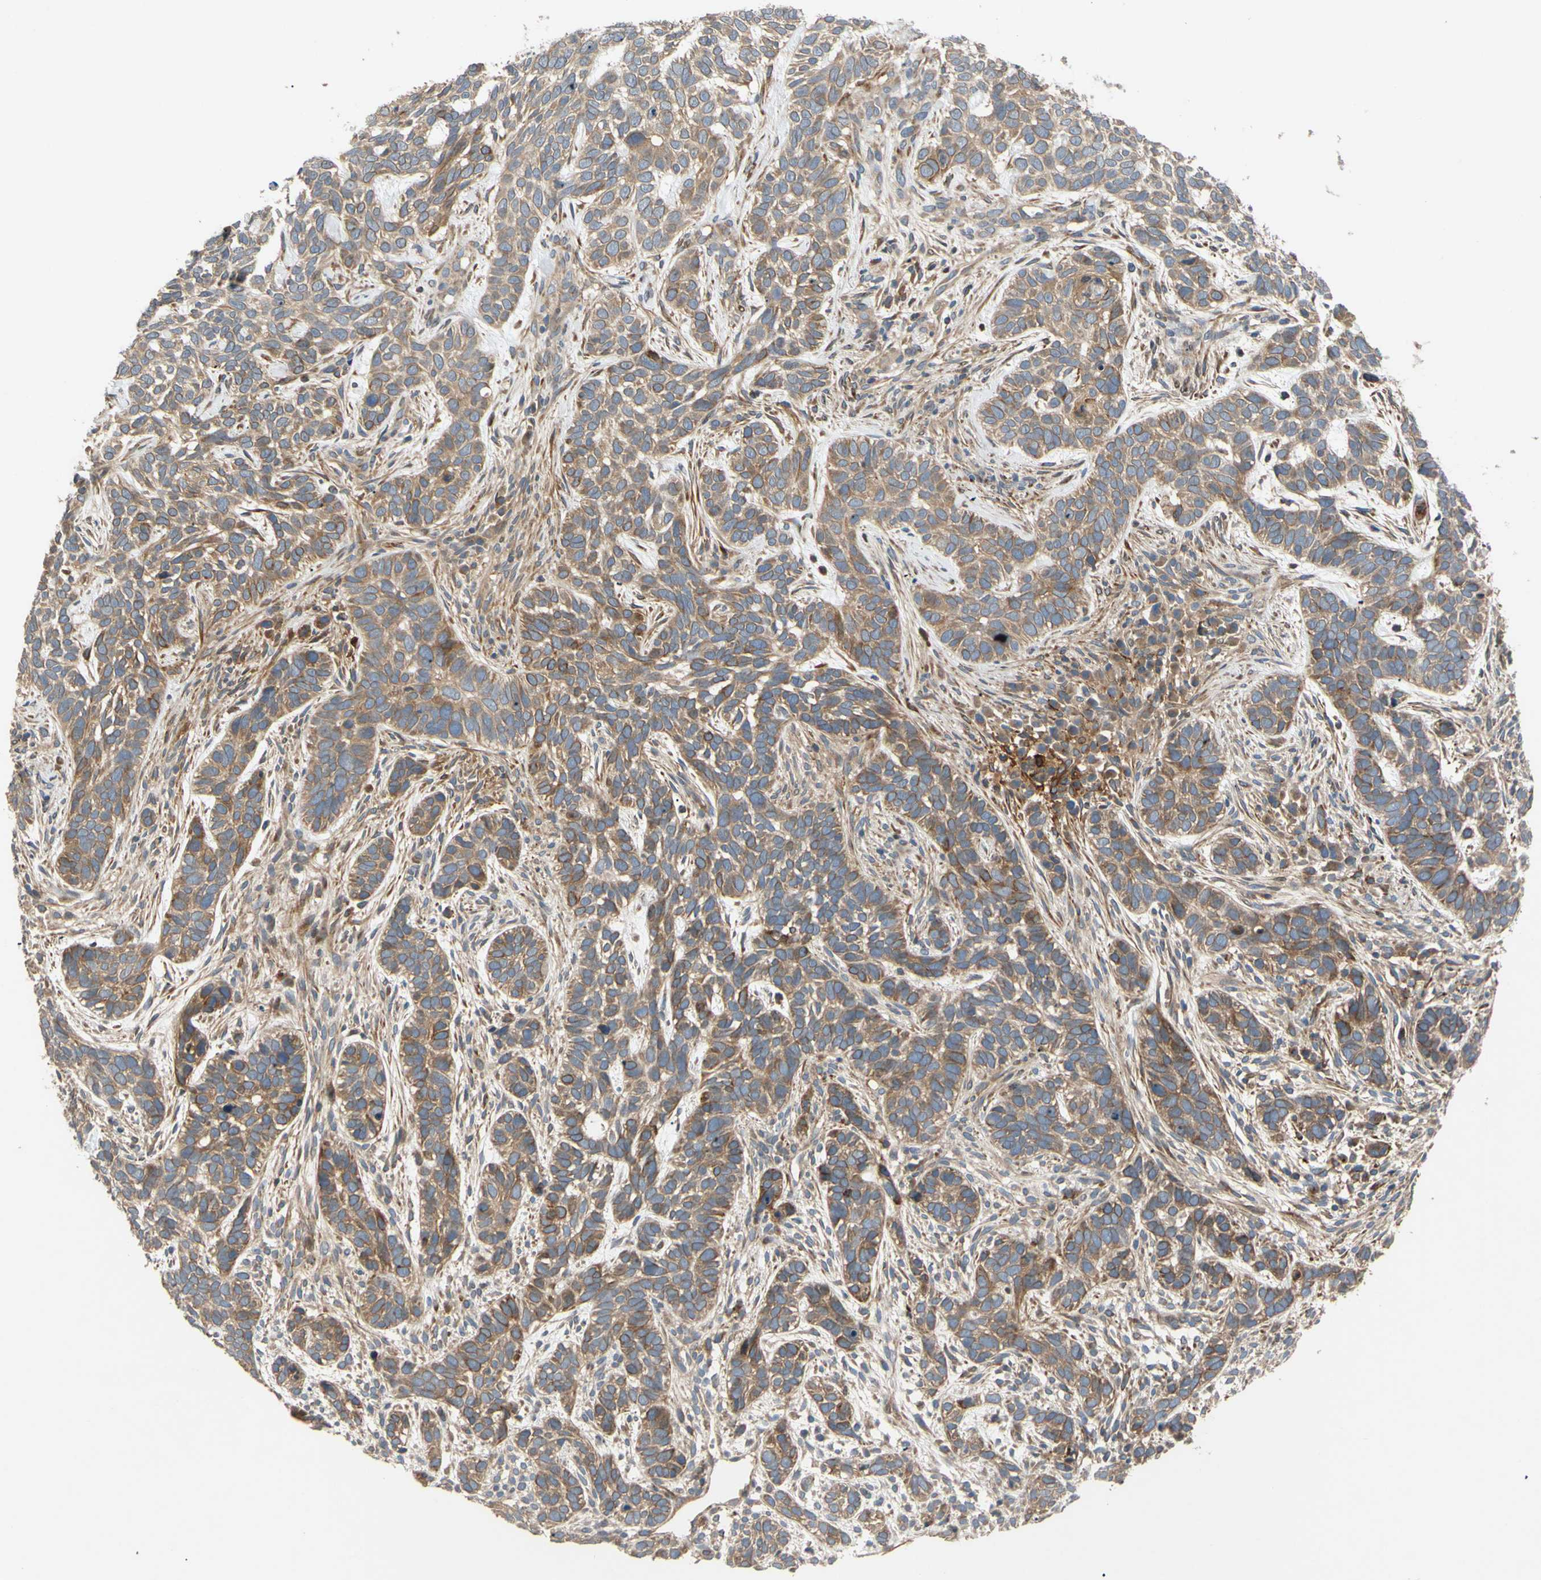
{"staining": {"intensity": "moderate", "quantity": ">75%", "location": "cytoplasmic/membranous"}, "tissue": "skin cancer", "cell_type": "Tumor cells", "image_type": "cancer", "snomed": [{"axis": "morphology", "description": "Basal cell carcinoma"}, {"axis": "topography", "description": "Skin"}], "caption": "DAB immunohistochemical staining of basal cell carcinoma (skin) reveals moderate cytoplasmic/membranous protein positivity in approximately >75% of tumor cells. The staining is performed using DAB brown chromogen to label protein expression. The nuclei are counter-stained blue using hematoxylin.", "gene": "SPTLC1", "patient": {"sex": "male", "age": 87}}